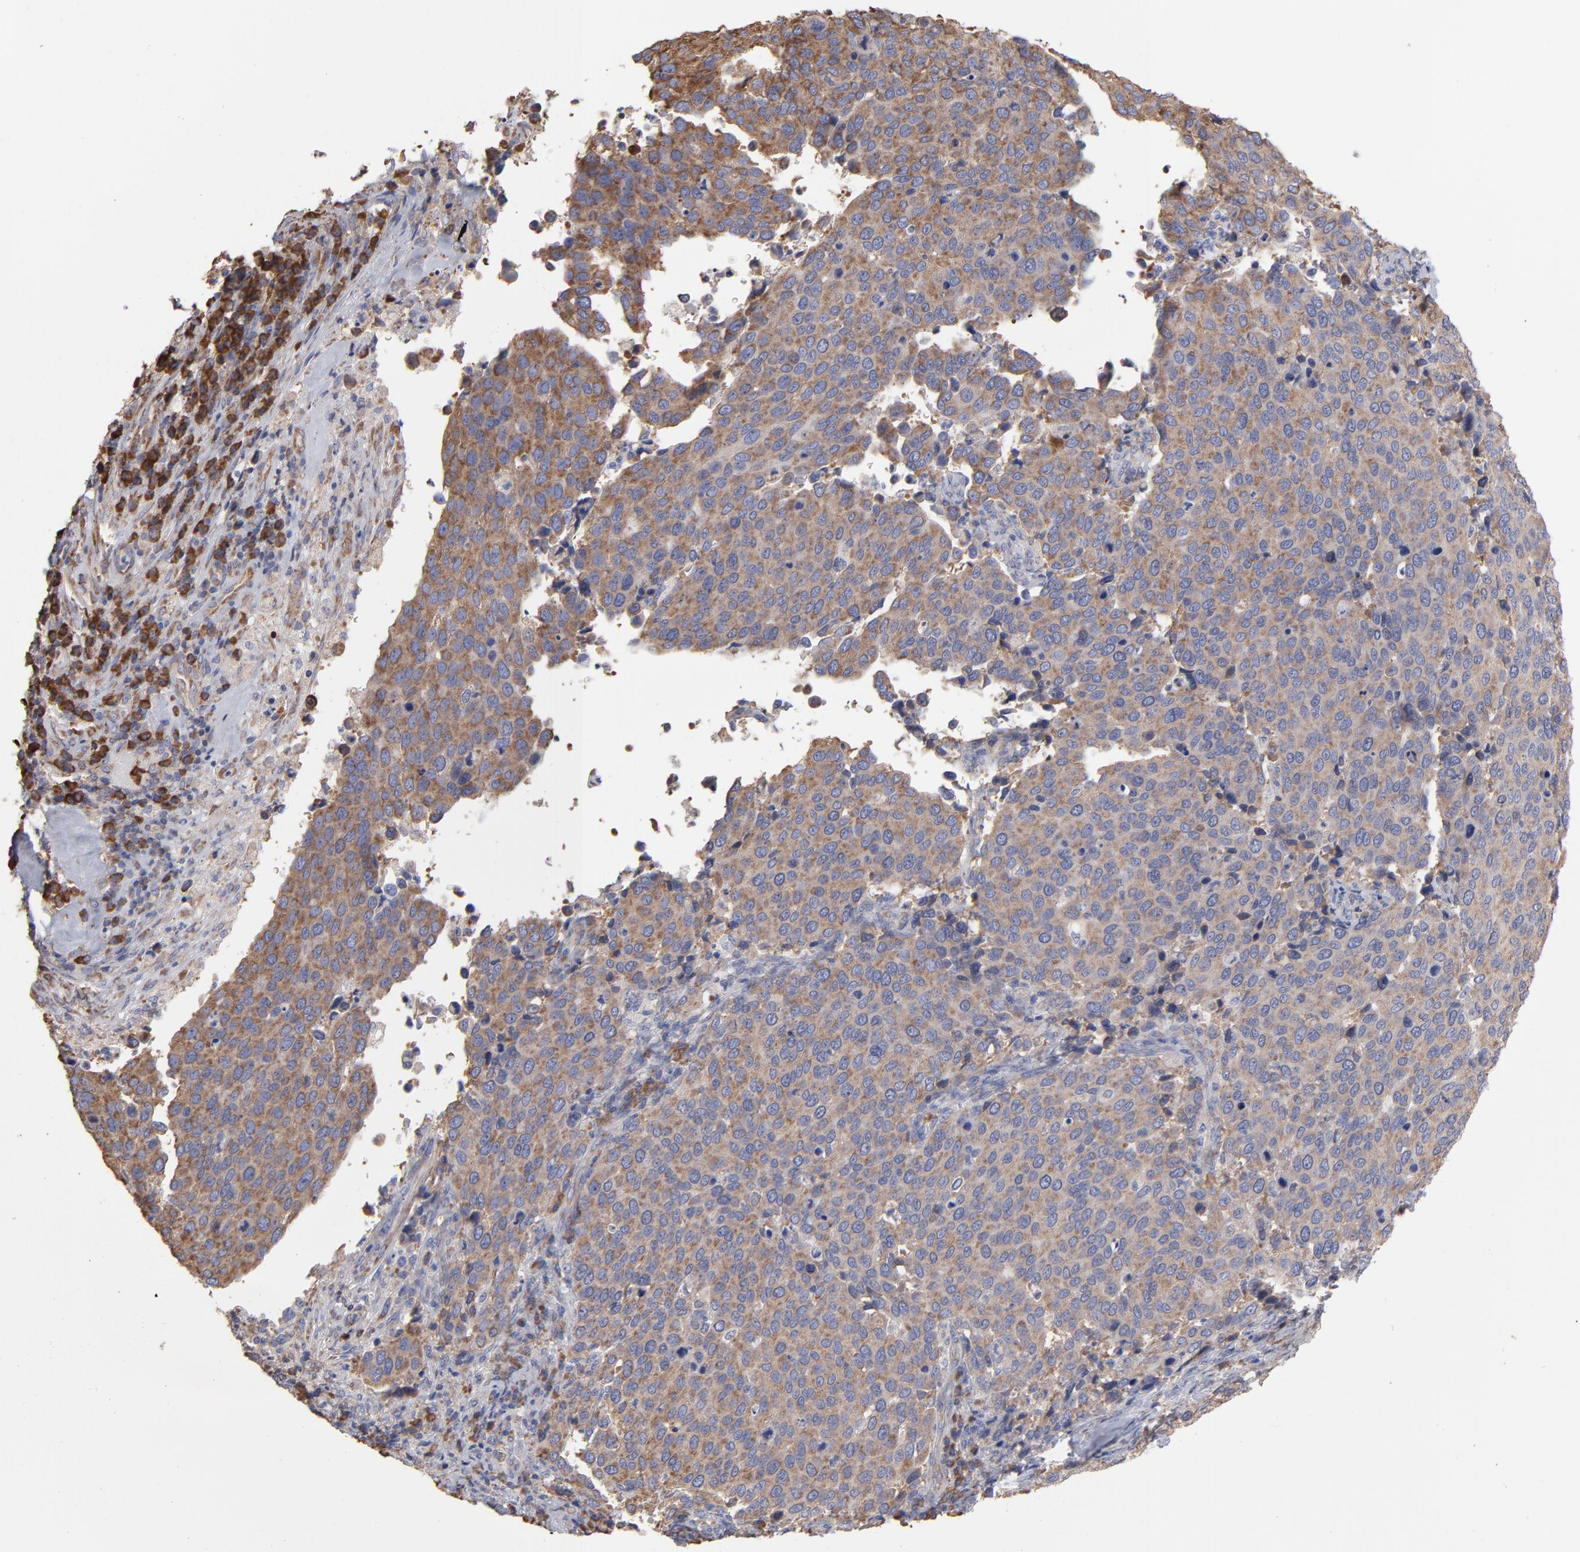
{"staining": {"intensity": "moderate", "quantity": ">75%", "location": "cytoplasmic/membranous"}, "tissue": "cervical cancer", "cell_type": "Tumor cells", "image_type": "cancer", "snomed": [{"axis": "morphology", "description": "Squamous cell carcinoma, NOS"}, {"axis": "topography", "description": "Cervix"}], "caption": "The immunohistochemical stain shows moderate cytoplasmic/membranous staining in tumor cells of cervical cancer (squamous cell carcinoma) tissue. Nuclei are stained in blue.", "gene": "RPL3", "patient": {"sex": "female", "age": 54}}